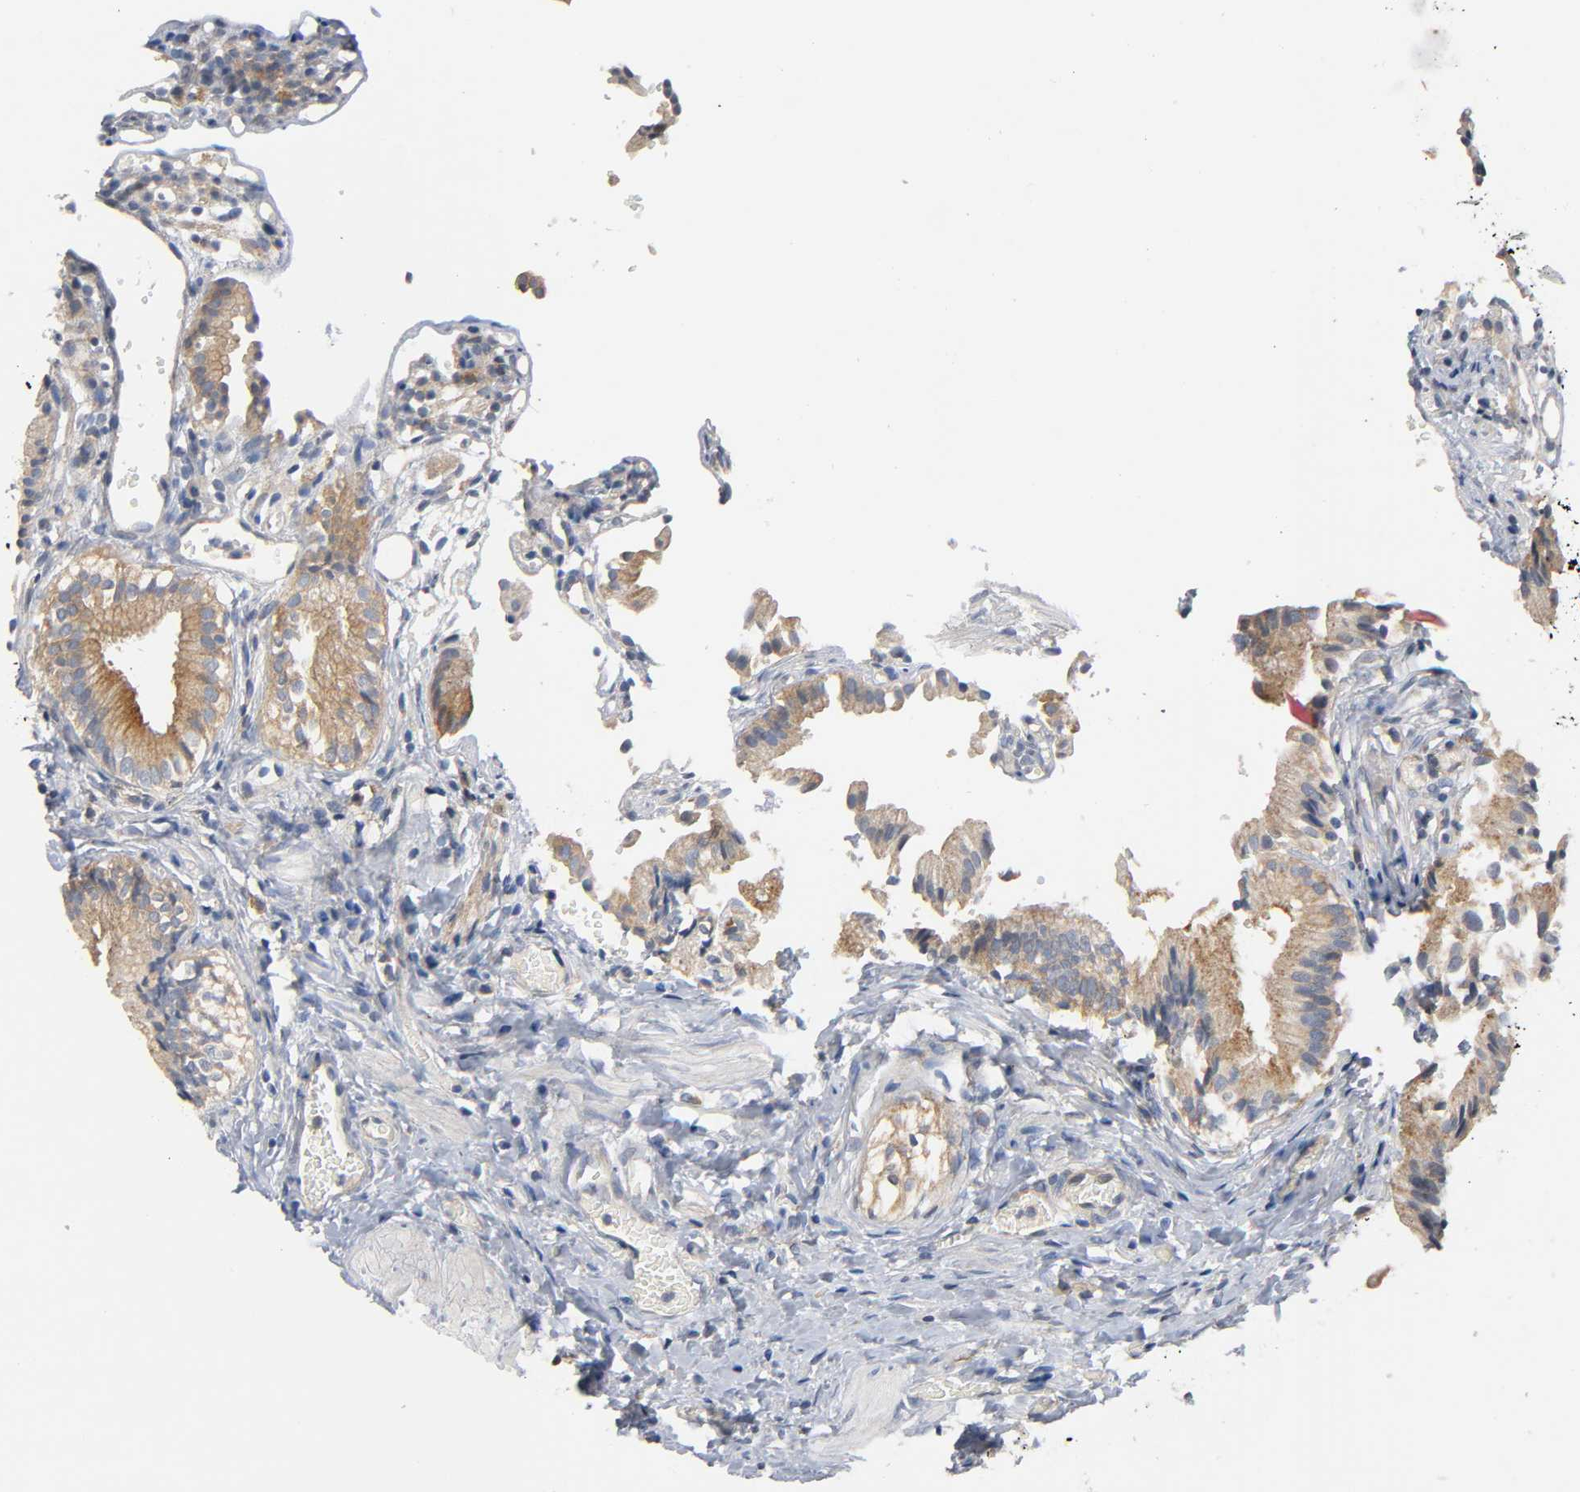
{"staining": {"intensity": "moderate", "quantity": ">75%", "location": "cytoplasmic/membranous"}, "tissue": "gallbladder", "cell_type": "Glandular cells", "image_type": "normal", "snomed": [{"axis": "morphology", "description": "Normal tissue, NOS"}, {"axis": "topography", "description": "Gallbladder"}], "caption": "Unremarkable gallbladder exhibits moderate cytoplasmic/membranous expression in about >75% of glandular cells, visualized by immunohistochemistry.", "gene": "HDAC6", "patient": {"sex": "male", "age": 65}}